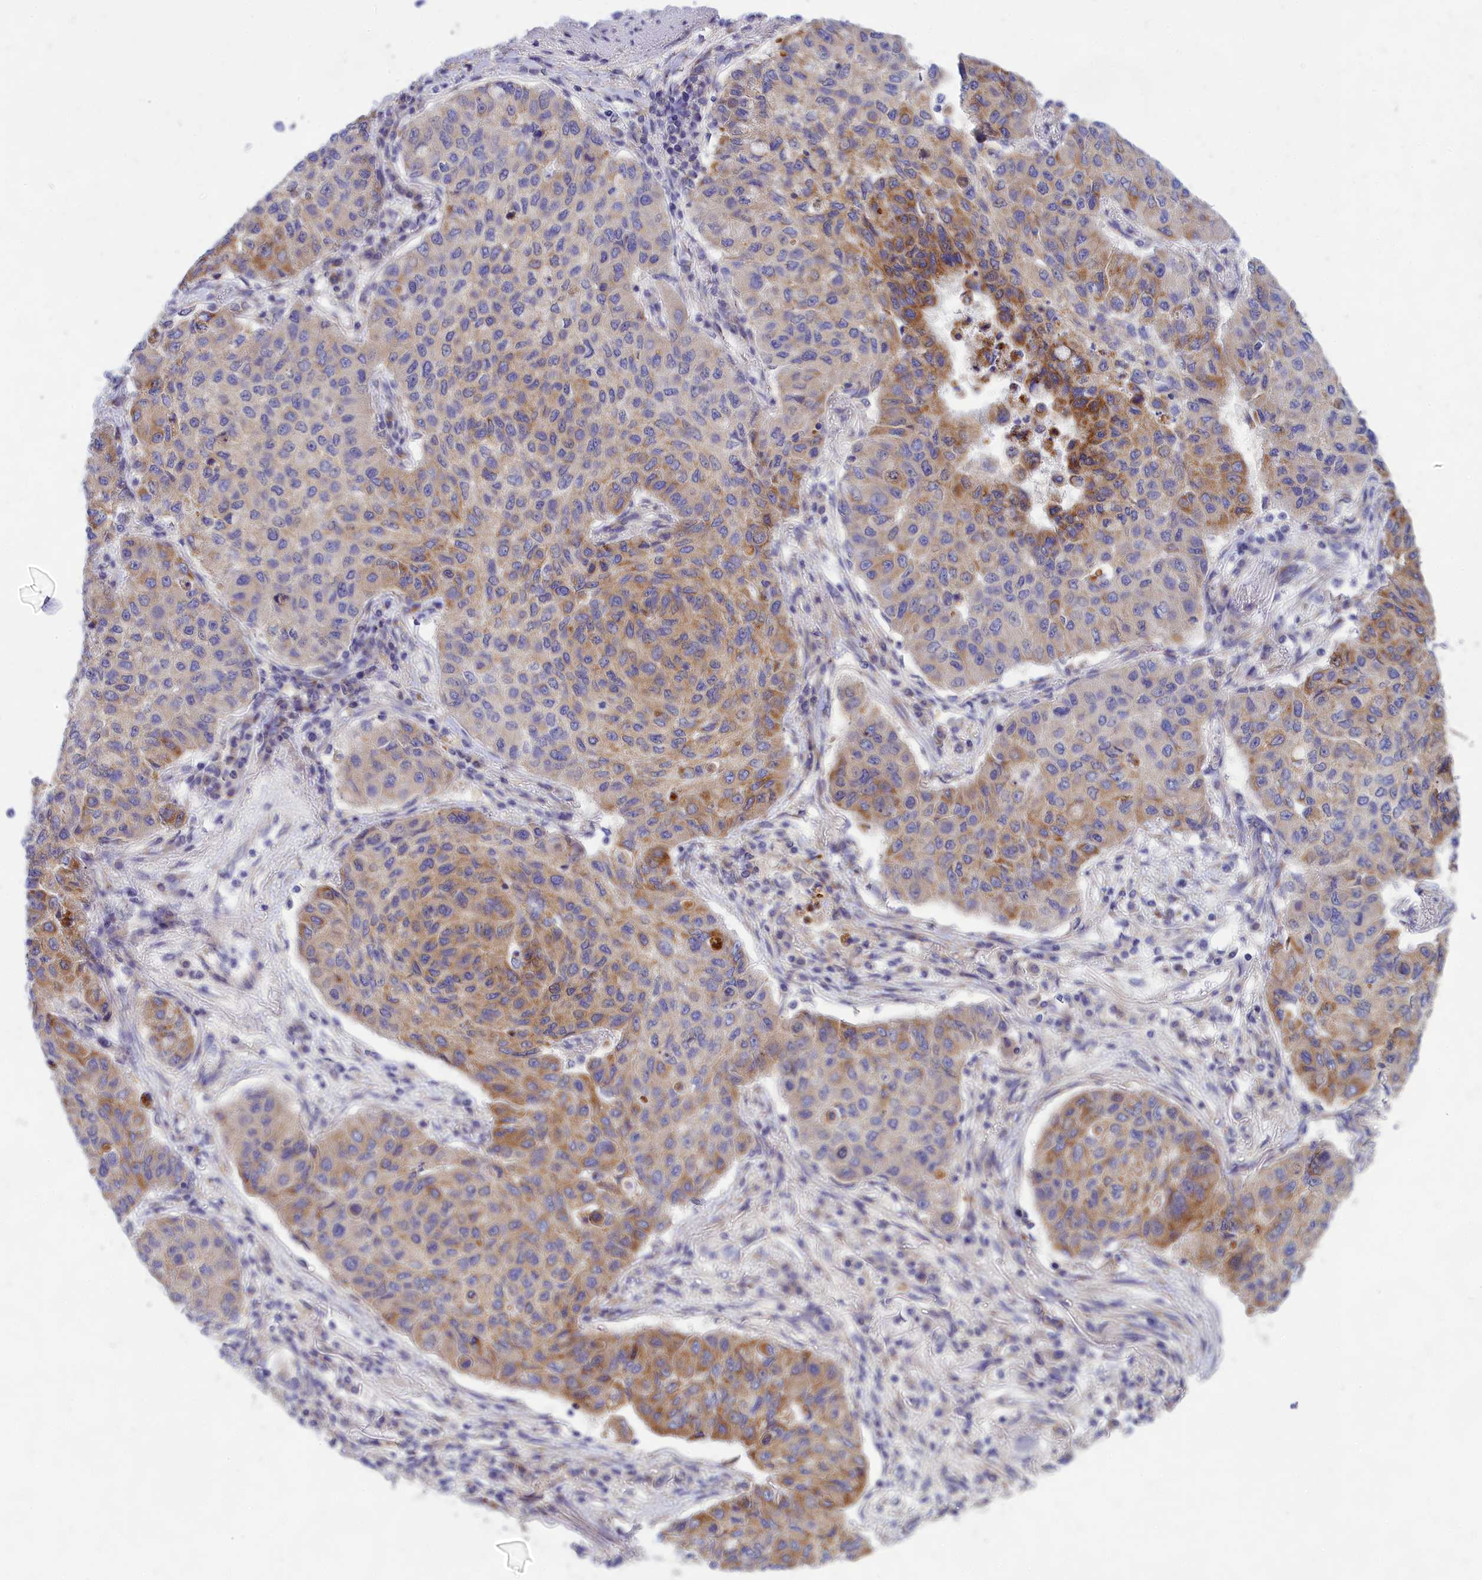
{"staining": {"intensity": "moderate", "quantity": "25%-75%", "location": "cytoplasmic/membranous"}, "tissue": "lung cancer", "cell_type": "Tumor cells", "image_type": "cancer", "snomed": [{"axis": "morphology", "description": "Squamous cell carcinoma, NOS"}, {"axis": "topography", "description": "Lung"}], "caption": "A histopathology image of human lung squamous cell carcinoma stained for a protein exhibits moderate cytoplasmic/membranous brown staining in tumor cells.", "gene": "TMEM30B", "patient": {"sex": "male", "age": 74}}